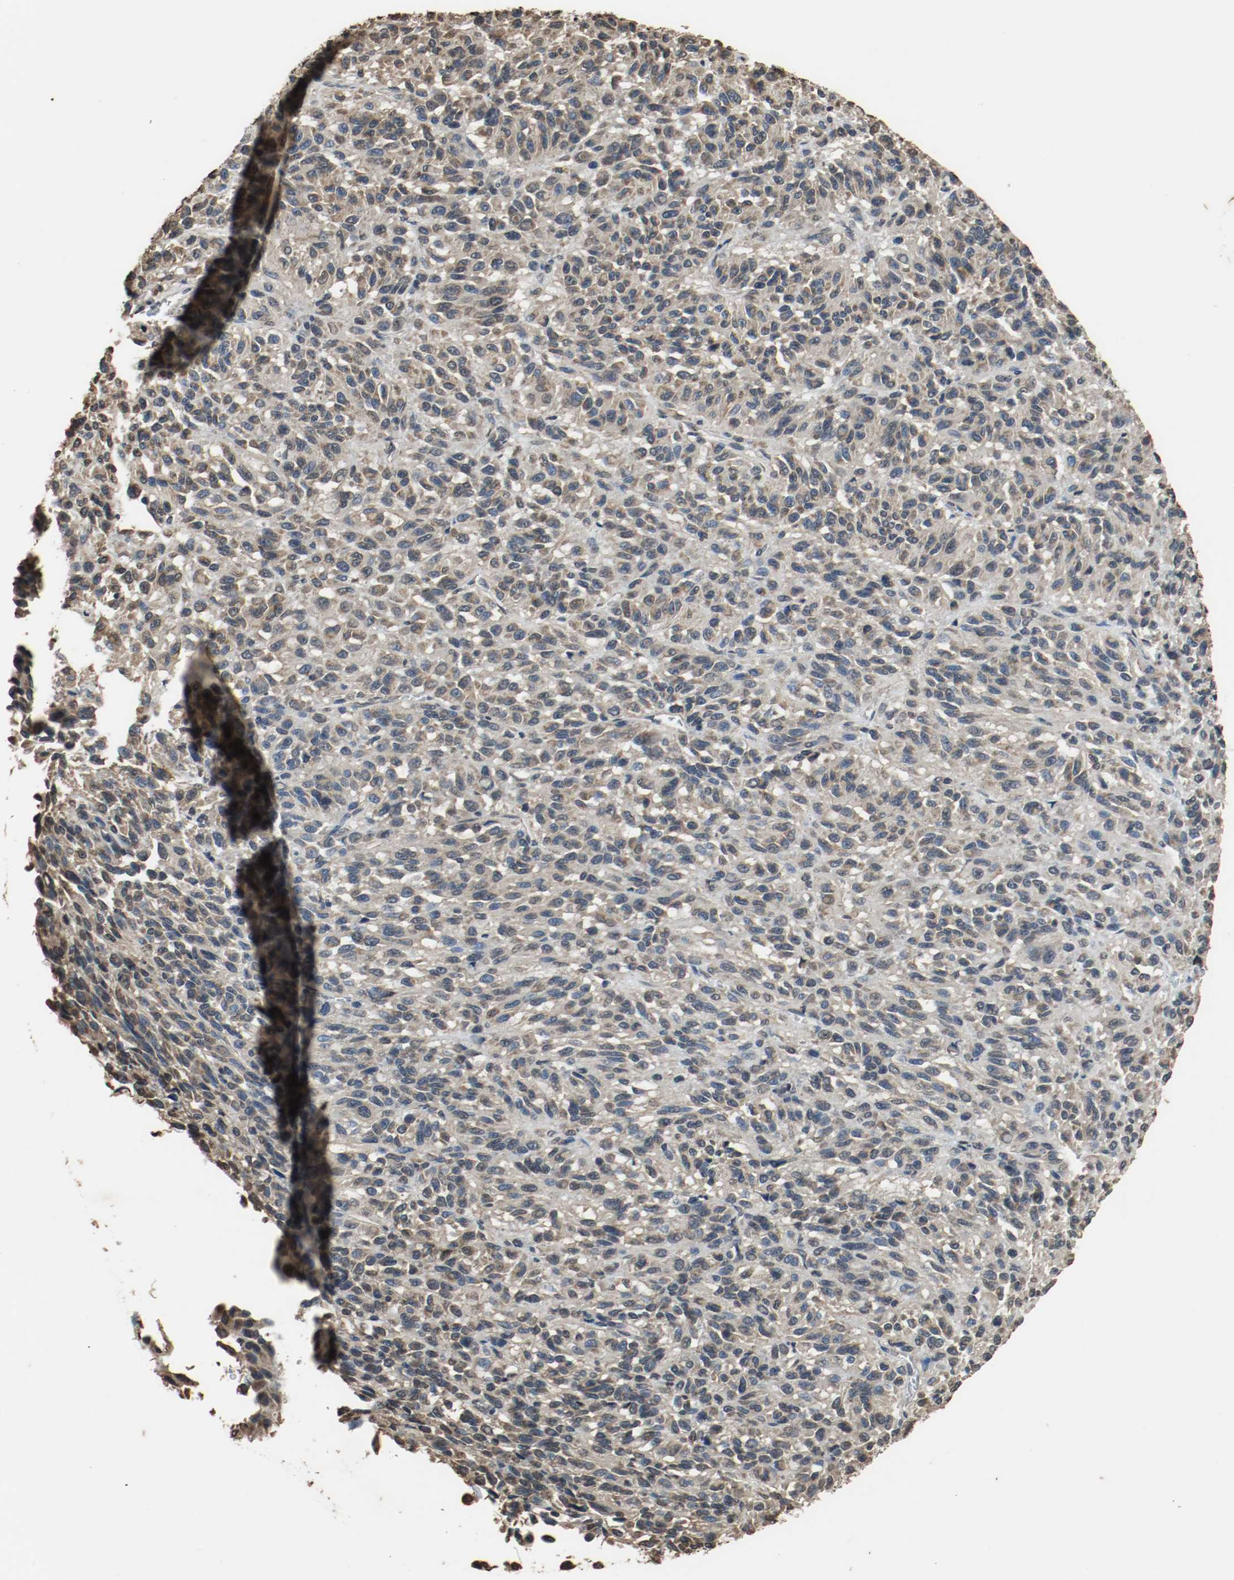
{"staining": {"intensity": "weak", "quantity": "25%-75%", "location": "cytoplasmic/membranous"}, "tissue": "melanoma", "cell_type": "Tumor cells", "image_type": "cancer", "snomed": [{"axis": "morphology", "description": "Malignant melanoma, Metastatic site"}, {"axis": "topography", "description": "Lung"}], "caption": "IHC of human melanoma shows low levels of weak cytoplasmic/membranous staining in approximately 25%-75% of tumor cells. (IHC, brightfield microscopy, high magnification).", "gene": "RTN4", "patient": {"sex": "male", "age": 64}}